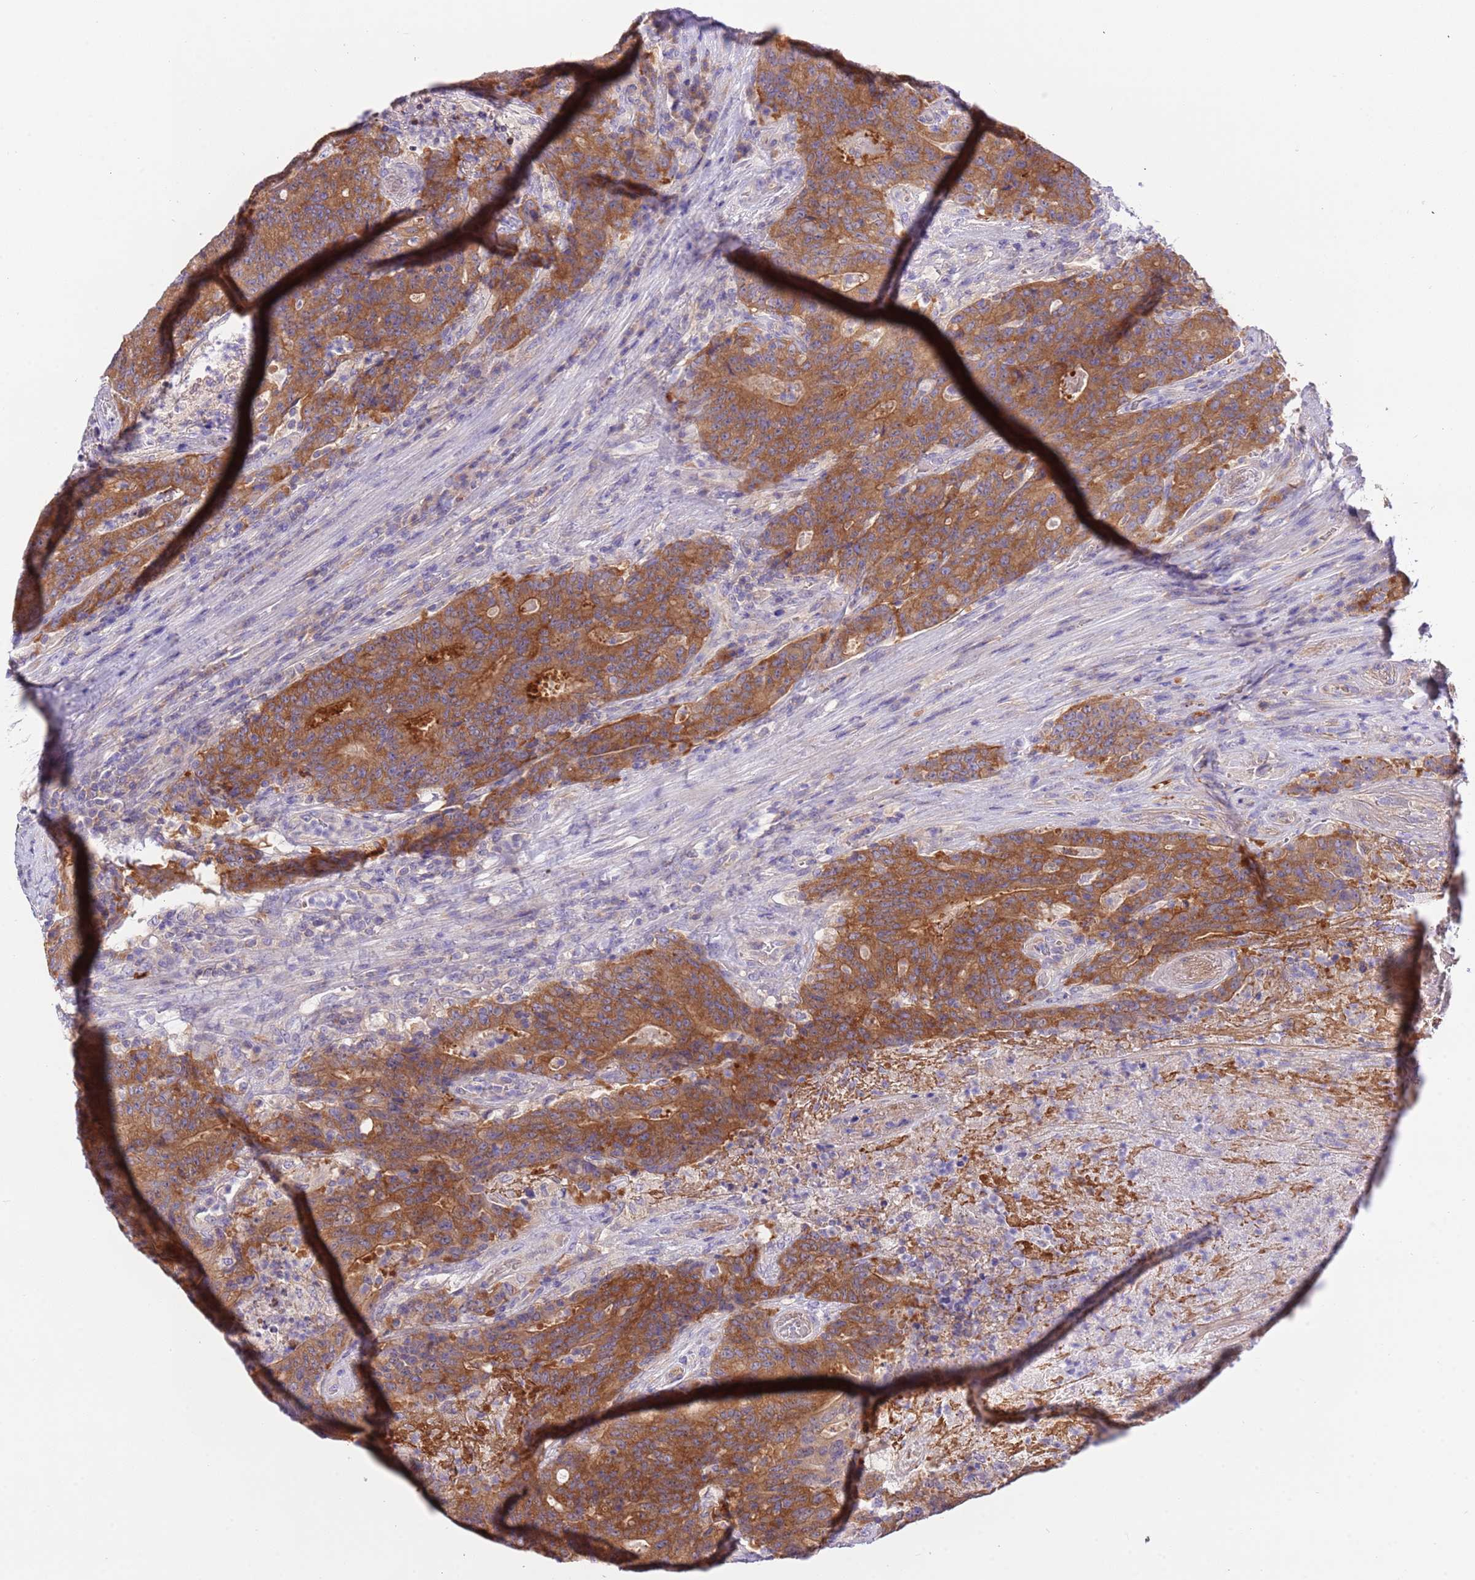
{"staining": {"intensity": "moderate", "quantity": ">75%", "location": "cytoplasmic/membranous"}, "tissue": "colorectal cancer", "cell_type": "Tumor cells", "image_type": "cancer", "snomed": [{"axis": "morphology", "description": "Adenocarcinoma, NOS"}, {"axis": "topography", "description": "Colon"}], "caption": "Brown immunohistochemical staining in colorectal cancer exhibits moderate cytoplasmic/membranous staining in approximately >75% of tumor cells.", "gene": "STIP1", "patient": {"sex": "female", "age": 75}}